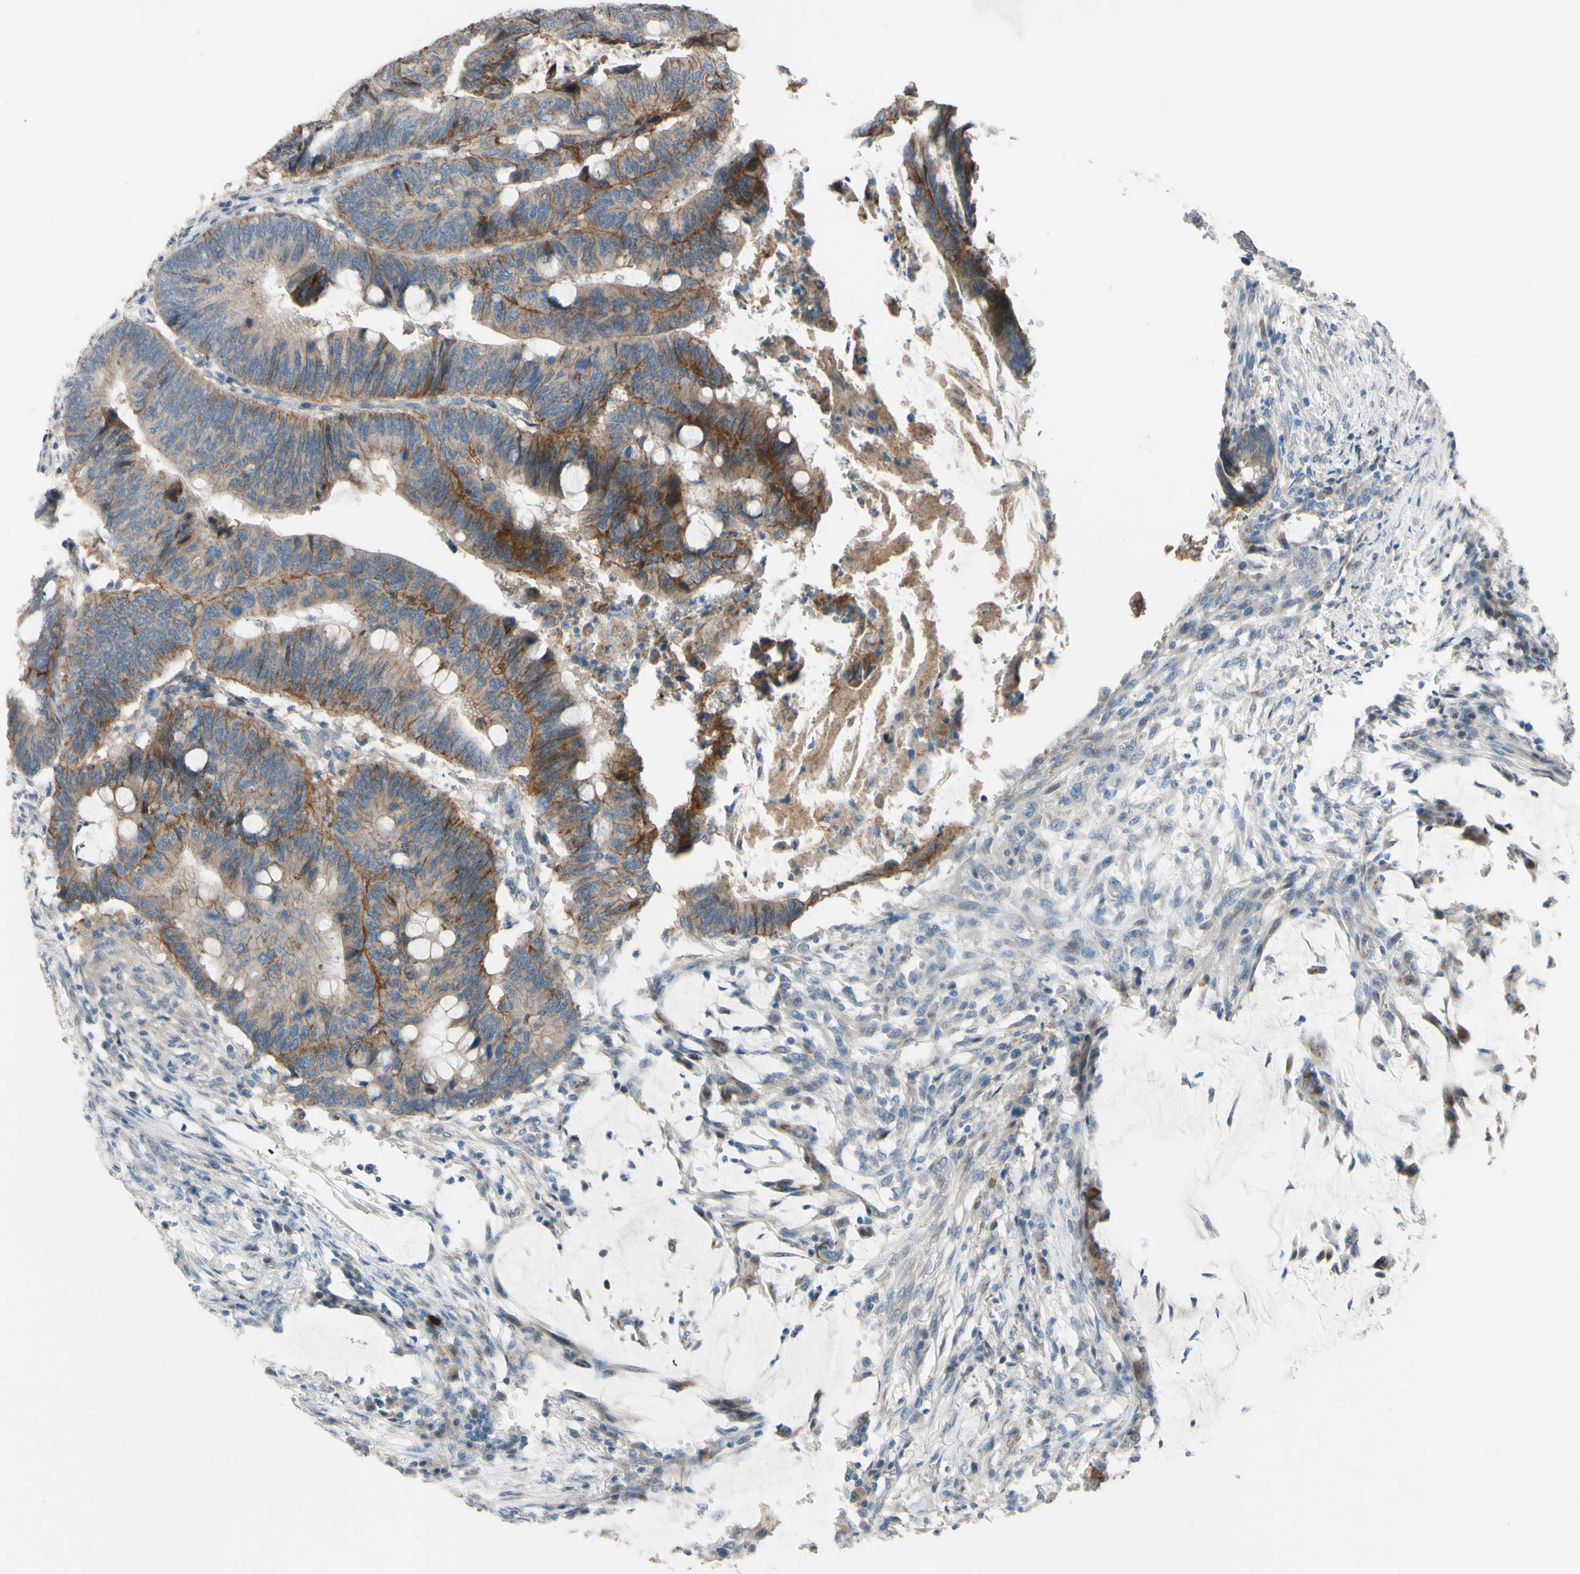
{"staining": {"intensity": "moderate", "quantity": ">75%", "location": "cytoplasmic/membranous"}, "tissue": "colorectal cancer", "cell_type": "Tumor cells", "image_type": "cancer", "snomed": [{"axis": "morphology", "description": "Normal tissue, NOS"}, {"axis": "morphology", "description": "Adenocarcinoma, NOS"}, {"axis": "topography", "description": "Rectum"}, {"axis": "topography", "description": "Peripheral nerve tissue"}], "caption": "Protein expression analysis of human colorectal adenocarcinoma reveals moderate cytoplasmic/membranous staining in about >75% of tumor cells. (brown staining indicates protein expression, while blue staining denotes nuclei).", "gene": "CDCP1", "patient": {"sex": "male", "age": 92}}